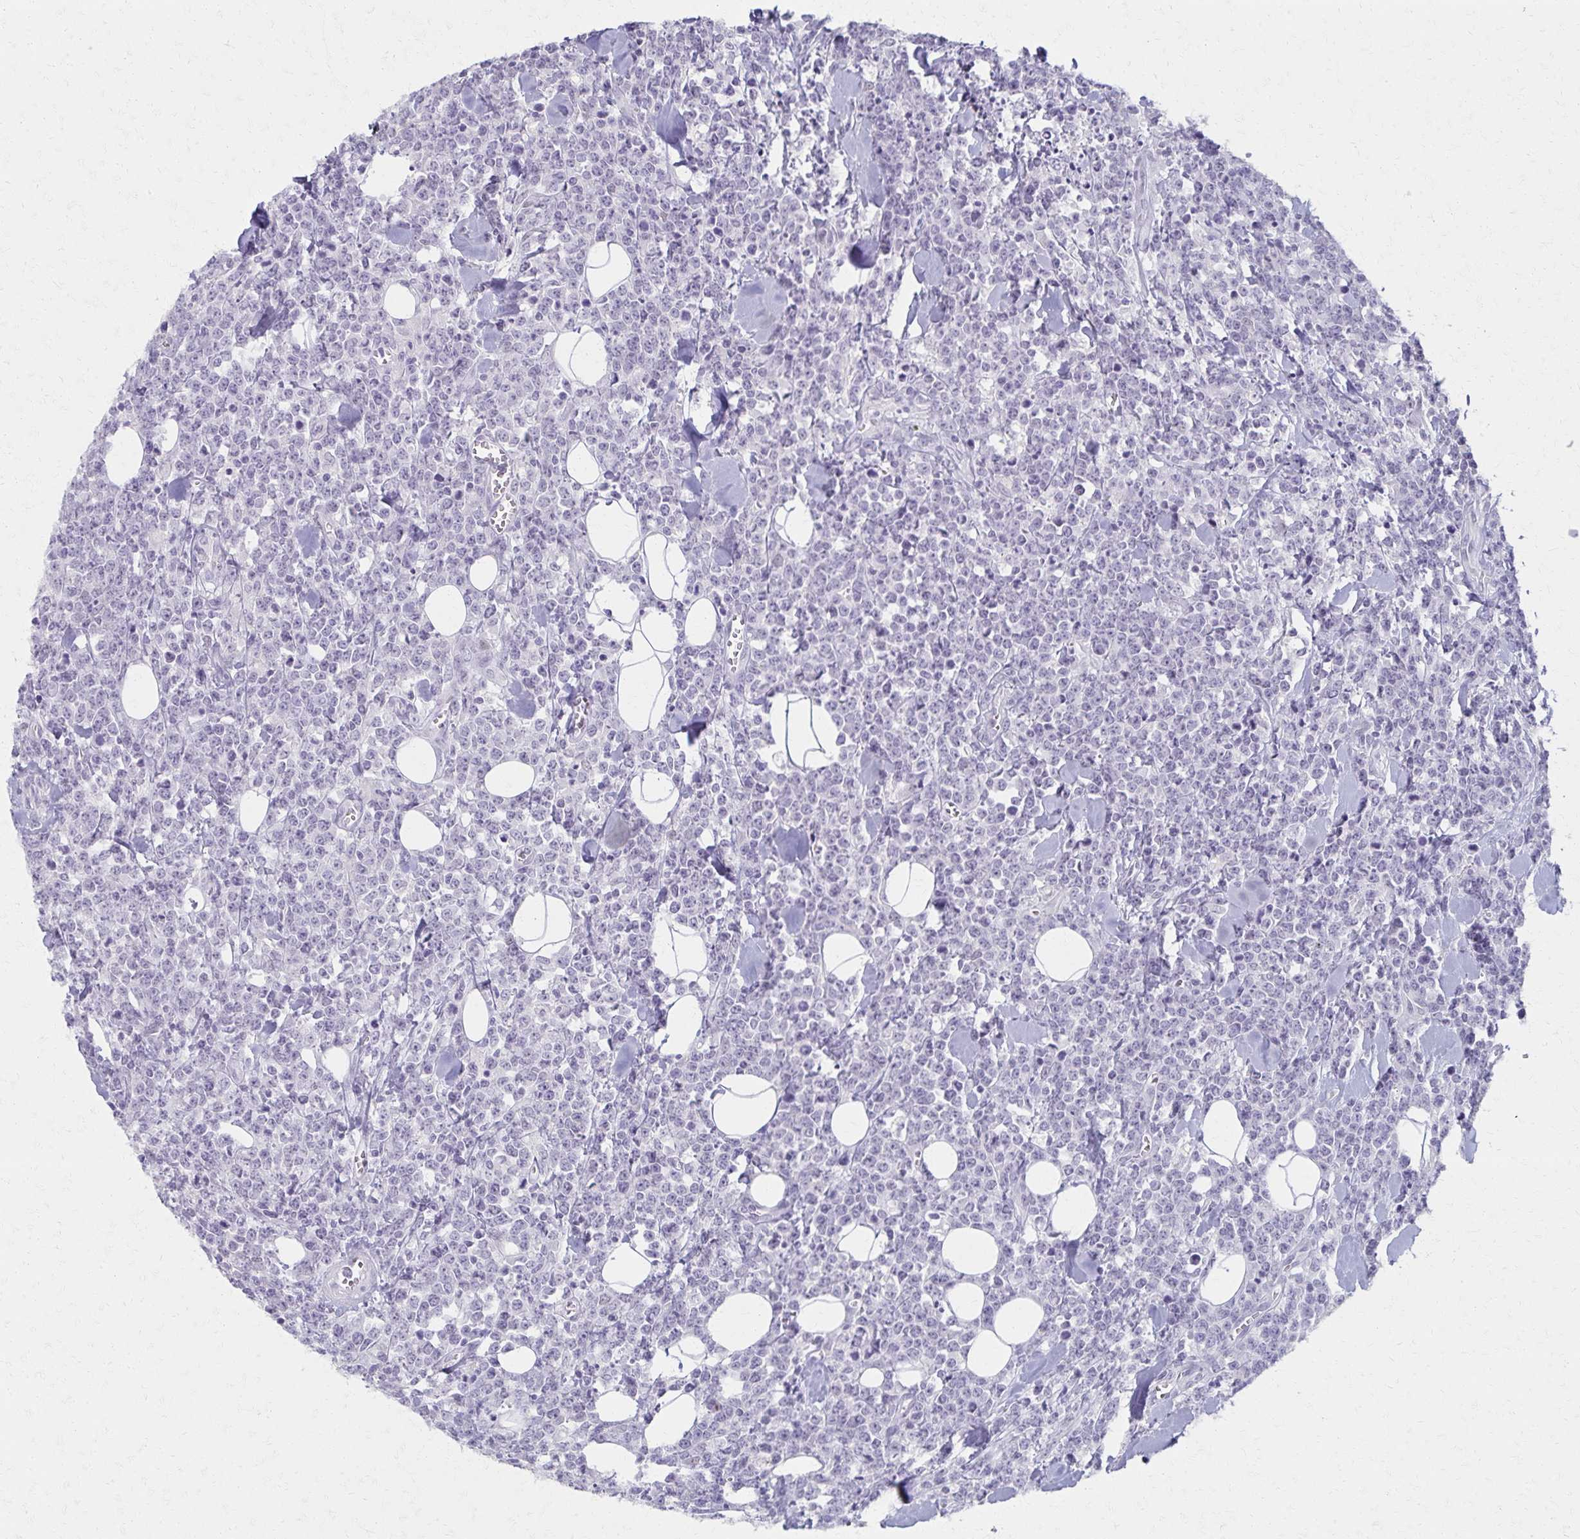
{"staining": {"intensity": "negative", "quantity": "none", "location": "none"}, "tissue": "lymphoma", "cell_type": "Tumor cells", "image_type": "cancer", "snomed": [{"axis": "morphology", "description": "Malignant lymphoma, non-Hodgkin's type, High grade"}, {"axis": "topography", "description": "Small intestine"}], "caption": "IHC histopathology image of neoplastic tissue: human lymphoma stained with DAB shows no significant protein expression in tumor cells.", "gene": "MORC4", "patient": {"sex": "female", "age": 56}}